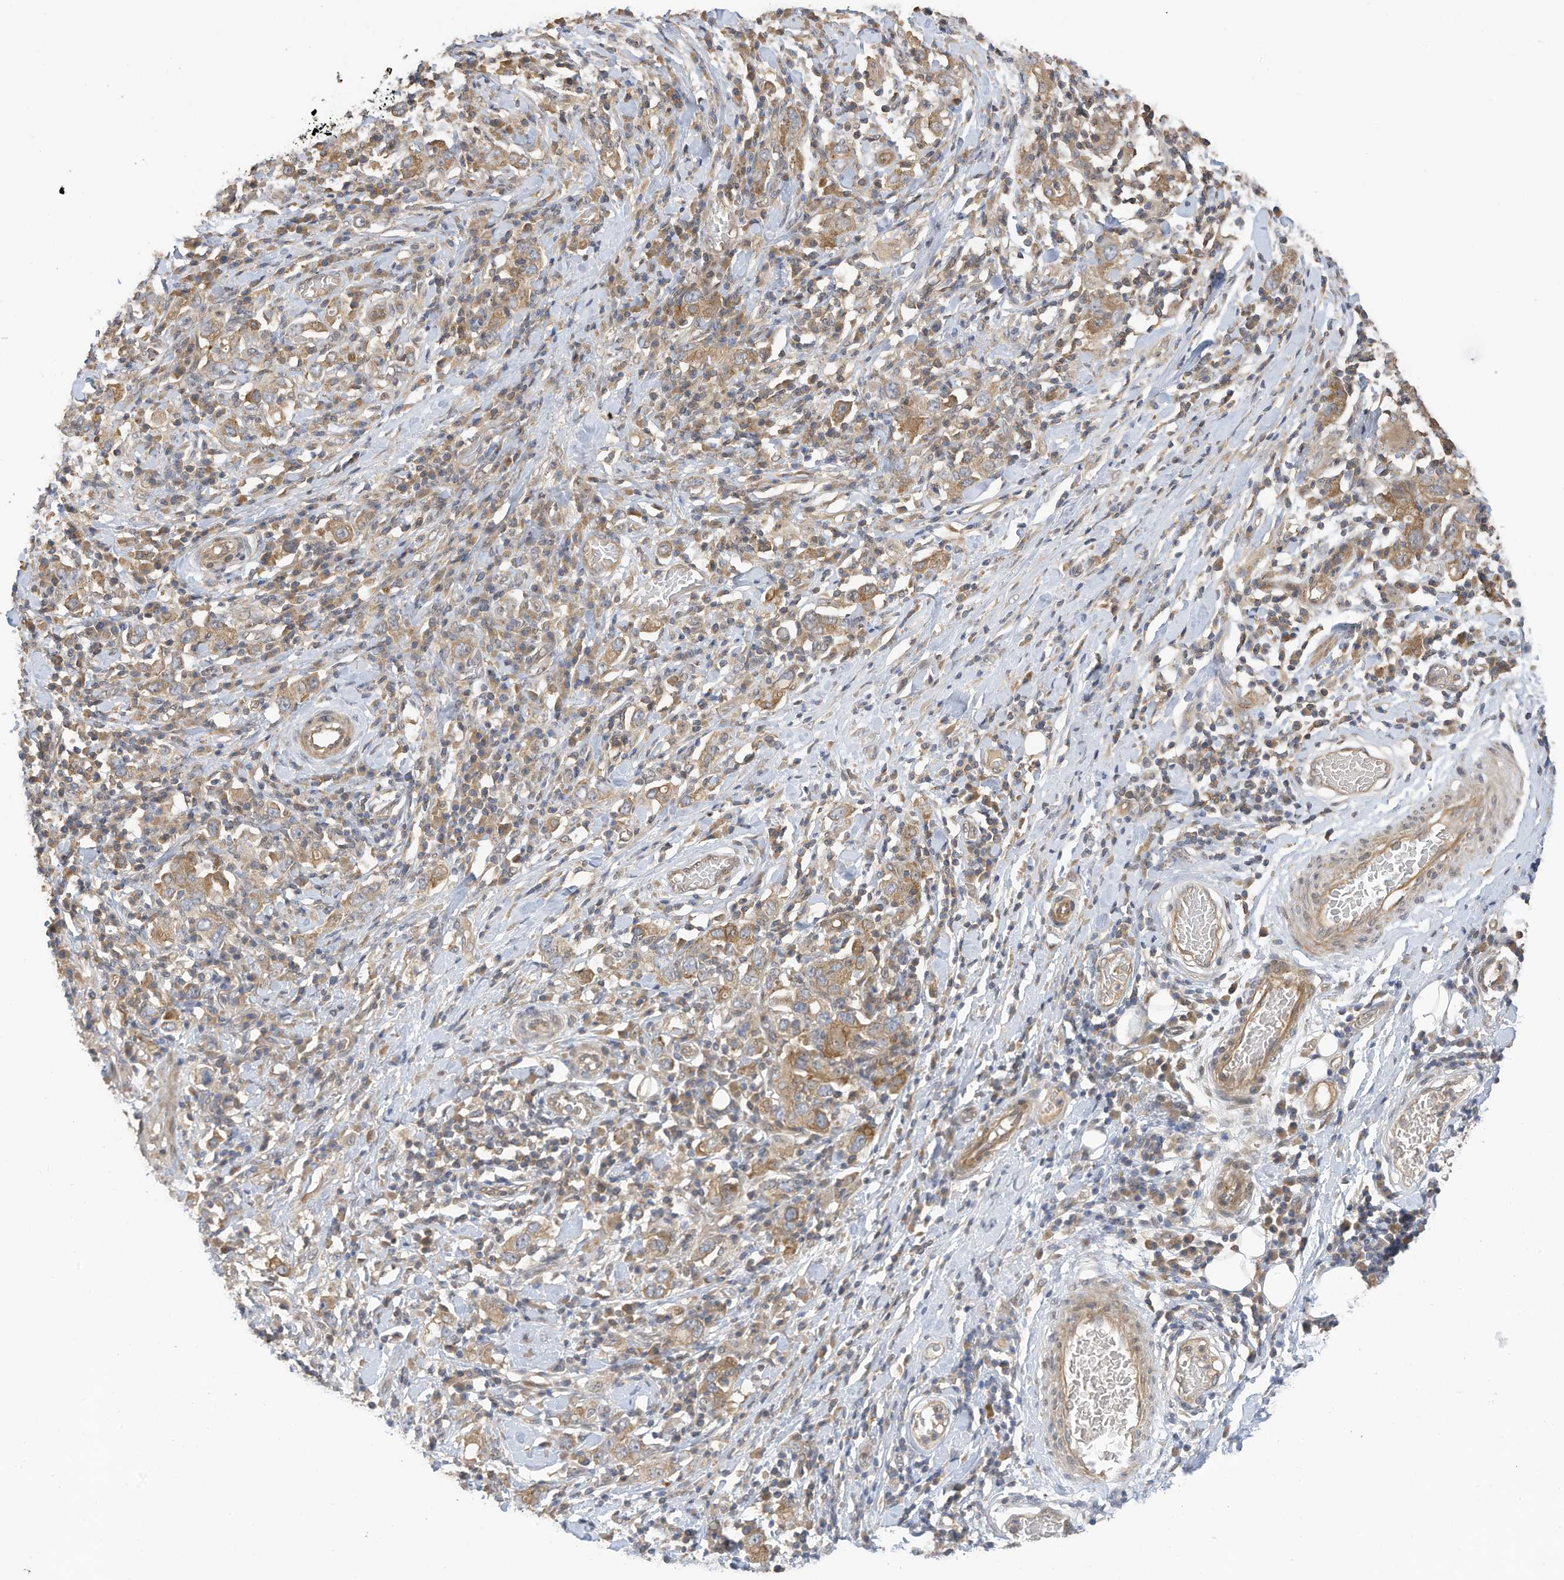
{"staining": {"intensity": "moderate", "quantity": "25%-75%", "location": "cytoplasmic/membranous"}, "tissue": "stomach cancer", "cell_type": "Tumor cells", "image_type": "cancer", "snomed": [{"axis": "morphology", "description": "Adenocarcinoma, NOS"}, {"axis": "topography", "description": "Stomach, upper"}], "caption": "DAB (3,3'-diaminobenzidine) immunohistochemical staining of stomach cancer shows moderate cytoplasmic/membranous protein expression in approximately 25%-75% of tumor cells. Using DAB (brown) and hematoxylin (blue) stains, captured at high magnification using brightfield microscopy.", "gene": "REC8", "patient": {"sex": "male", "age": 62}}